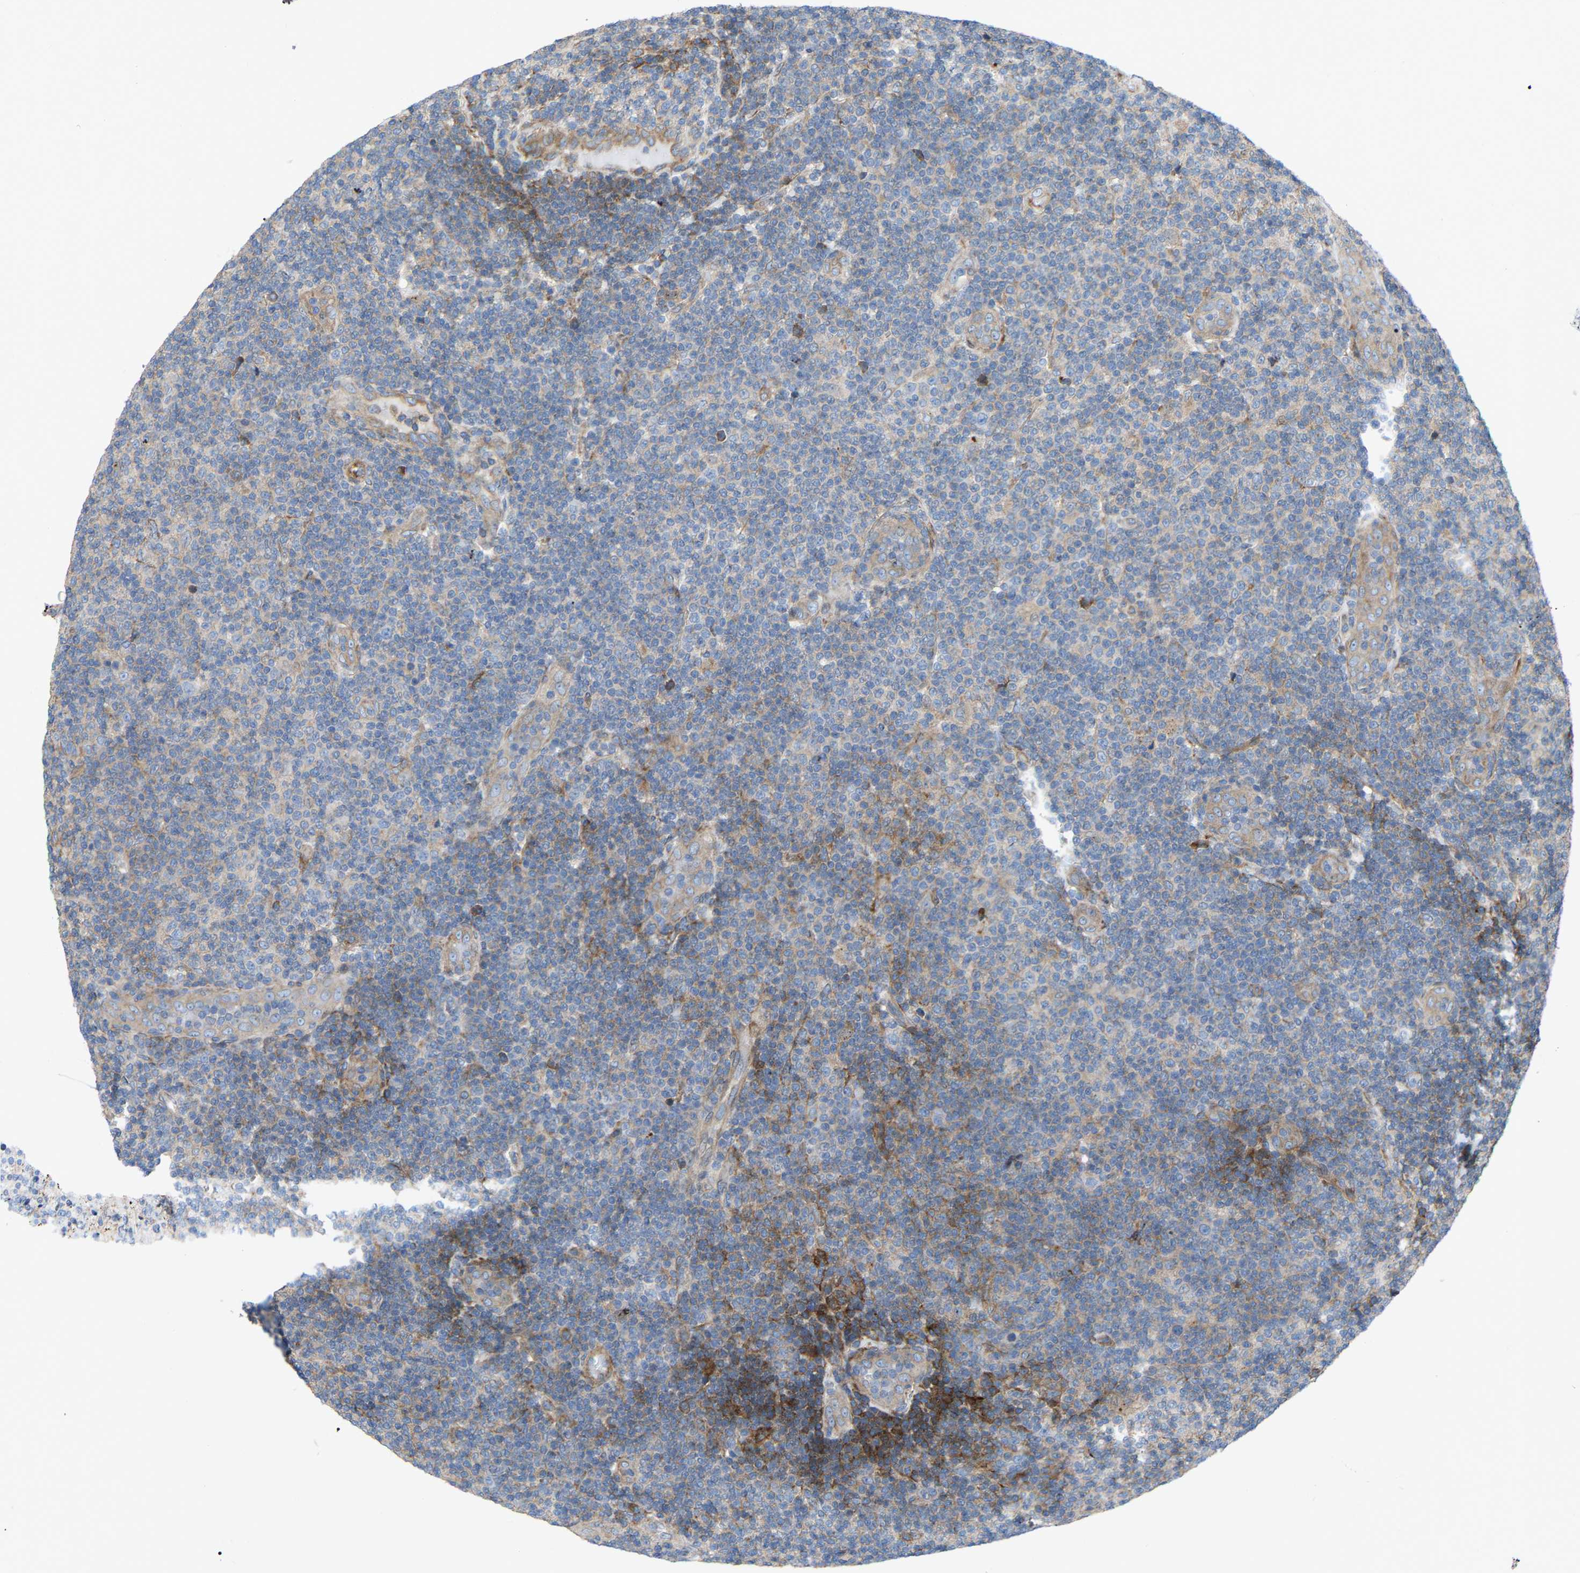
{"staining": {"intensity": "weak", "quantity": "<25%", "location": "cytoplasmic/membranous"}, "tissue": "lymphoma", "cell_type": "Tumor cells", "image_type": "cancer", "snomed": [{"axis": "morphology", "description": "Malignant lymphoma, non-Hodgkin's type, Low grade"}, {"axis": "topography", "description": "Lymph node"}], "caption": "There is no significant expression in tumor cells of malignant lymphoma, non-Hodgkin's type (low-grade). The staining was performed using DAB to visualize the protein expression in brown, while the nuclei were stained in blue with hematoxylin (Magnification: 20x).", "gene": "TOR1B", "patient": {"sex": "male", "age": 83}}